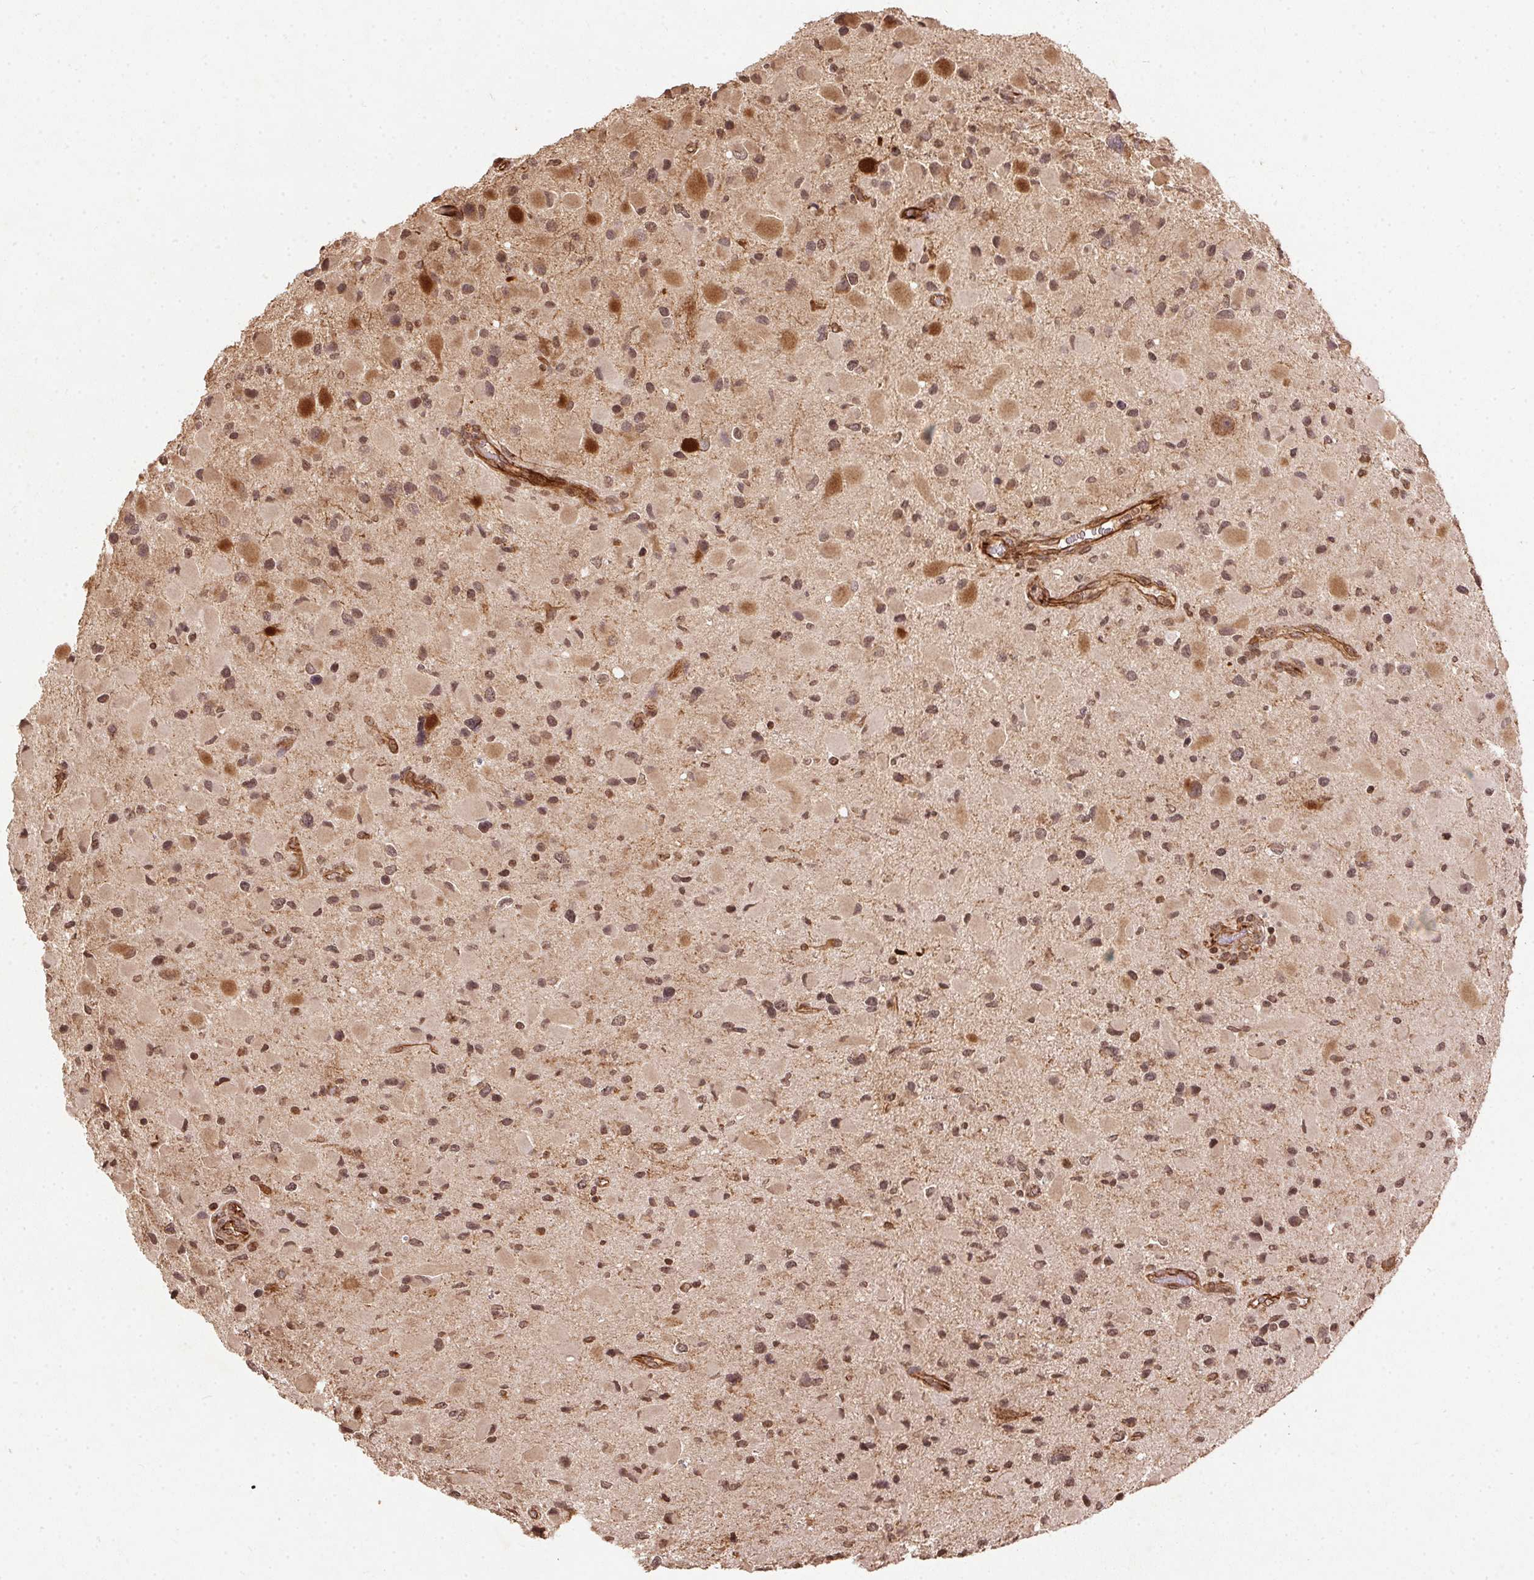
{"staining": {"intensity": "moderate", "quantity": ">75%", "location": "cytoplasmic/membranous"}, "tissue": "glioma", "cell_type": "Tumor cells", "image_type": "cancer", "snomed": [{"axis": "morphology", "description": "Glioma, malignant, Low grade"}, {"axis": "topography", "description": "Brain"}], "caption": "IHC of human glioma displays medium levels of moderate cytoplasmic/membranous staining in approximately >75% of tumor cells.", "gene": "SPRED2", "patient": {"sex": "female", "age": 32}}